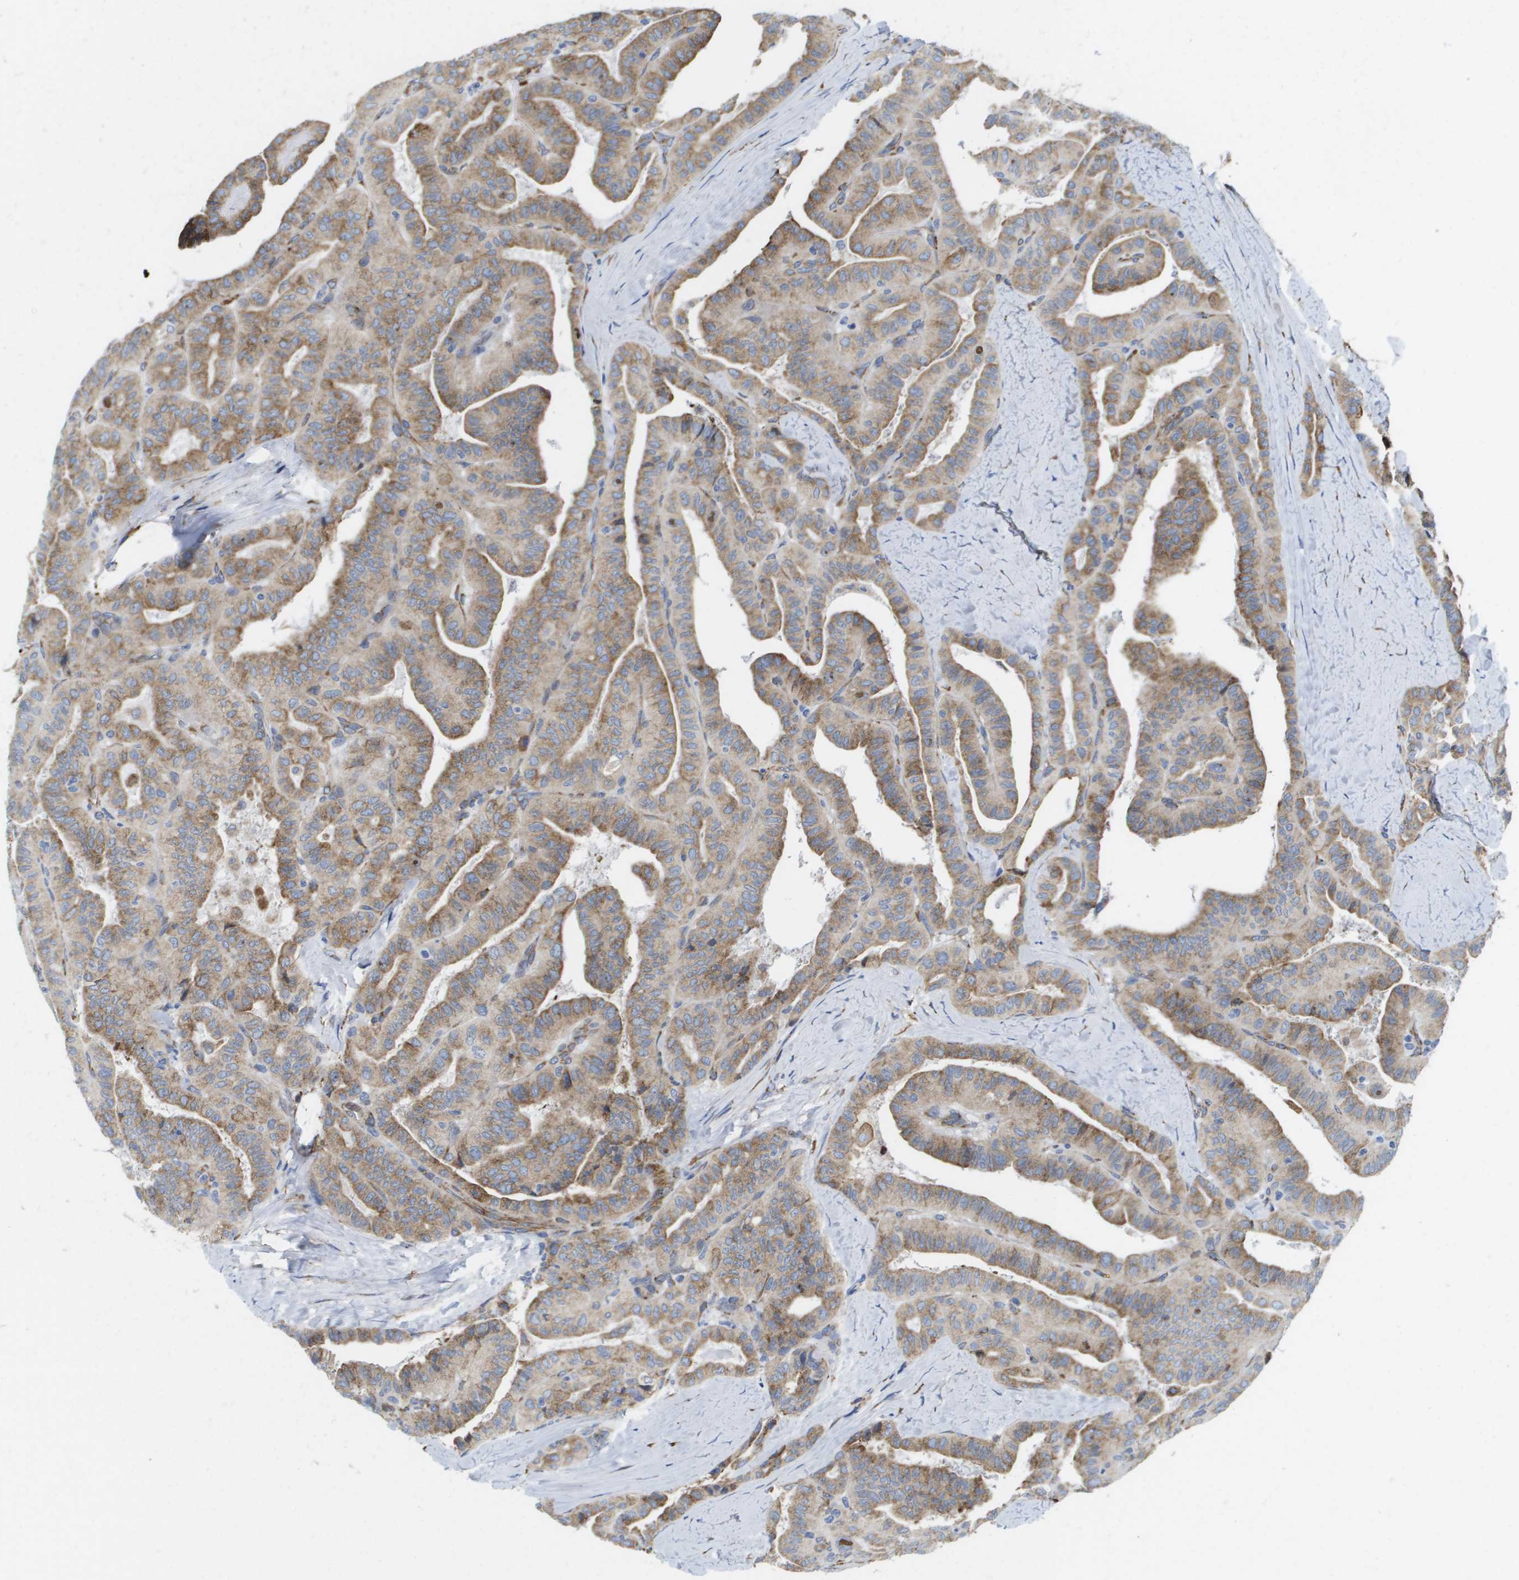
{"staining": {"intensity": "moderate", "quantity": ">75%", "location": "cytoplasmic/membranous"}, "tissue": "thyroid cancer", "cell_type": "Tumor cells", "image_type": "cancer", "snomed": [{"axis": "morphology", "description": "Papillary adenocarcinoma, NOS"}, {"axis": "topography", "description": "Thyroid gland"}], "caption": "IHC of human thyroid cancer (papillary adenocarcinoma) shows medium levels of moderate cytoplasmic/membranous expression in approximately >75% of tumor cells.", "gene": "ST3GAL2", "patient": {"sex": "male", "age": 77}}